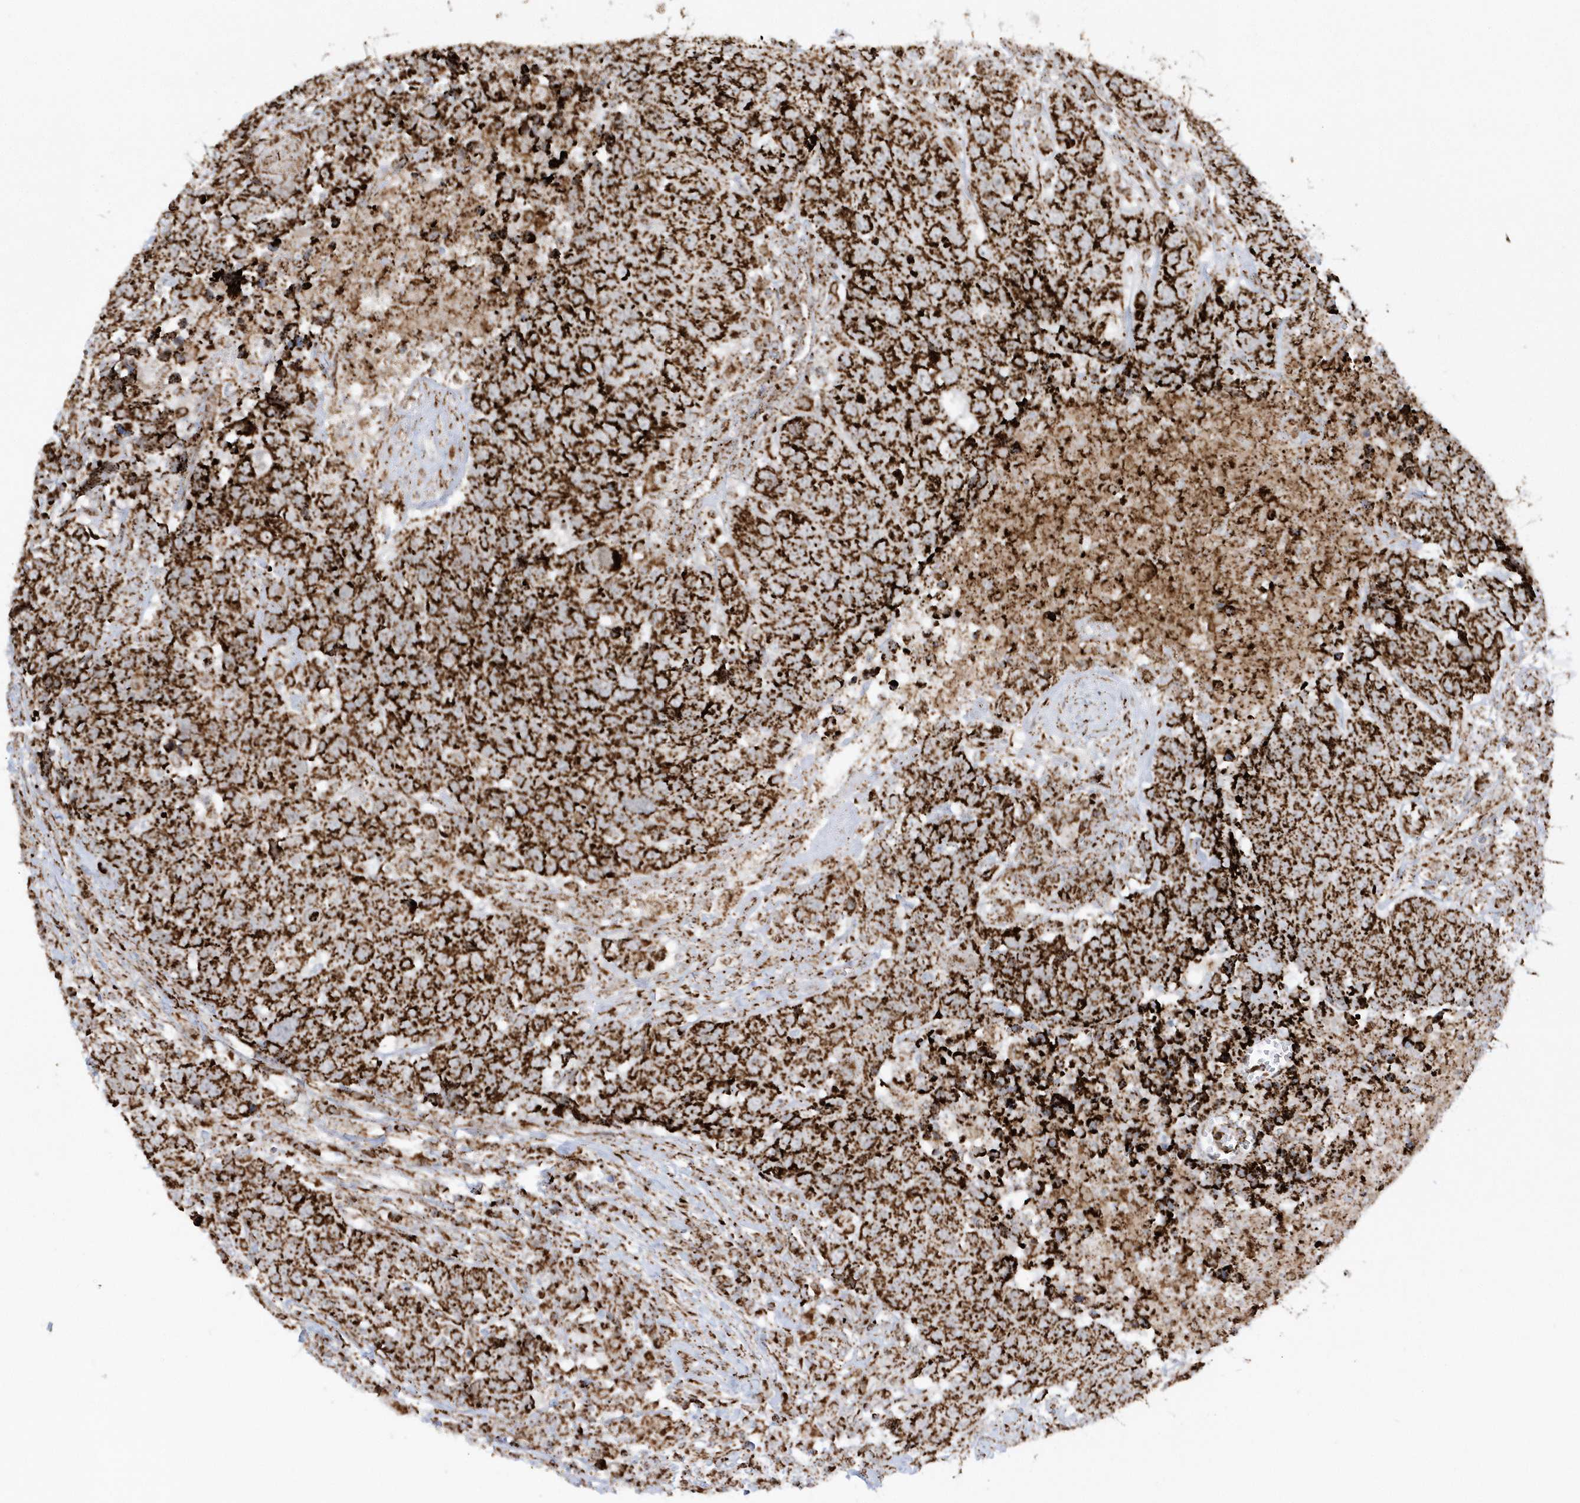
{"staining": {"intensity": "strong", "quantity": ">75%", "location": "cytoplasmic/membranous"}, "tissue": "head and neck cancer", "cell_type": "Tumor cells", "image_type": "cancer", "snomed": [{"axis": "morphology", "description": "Squamous cell carcinoma, NOS"}, {"axis": "topography", "description": "Head-Neck"}], "caption": "Immunohistochemistry (IHC) (DAB) staining of human head and neck cancer (squamous cell carcinoma) demonstrates strong cytoplasmic/membranous protein positivity in about >75% of tumor cells.", "gene": "CRY2", "patient": {"sex": "male", "age": 66}}